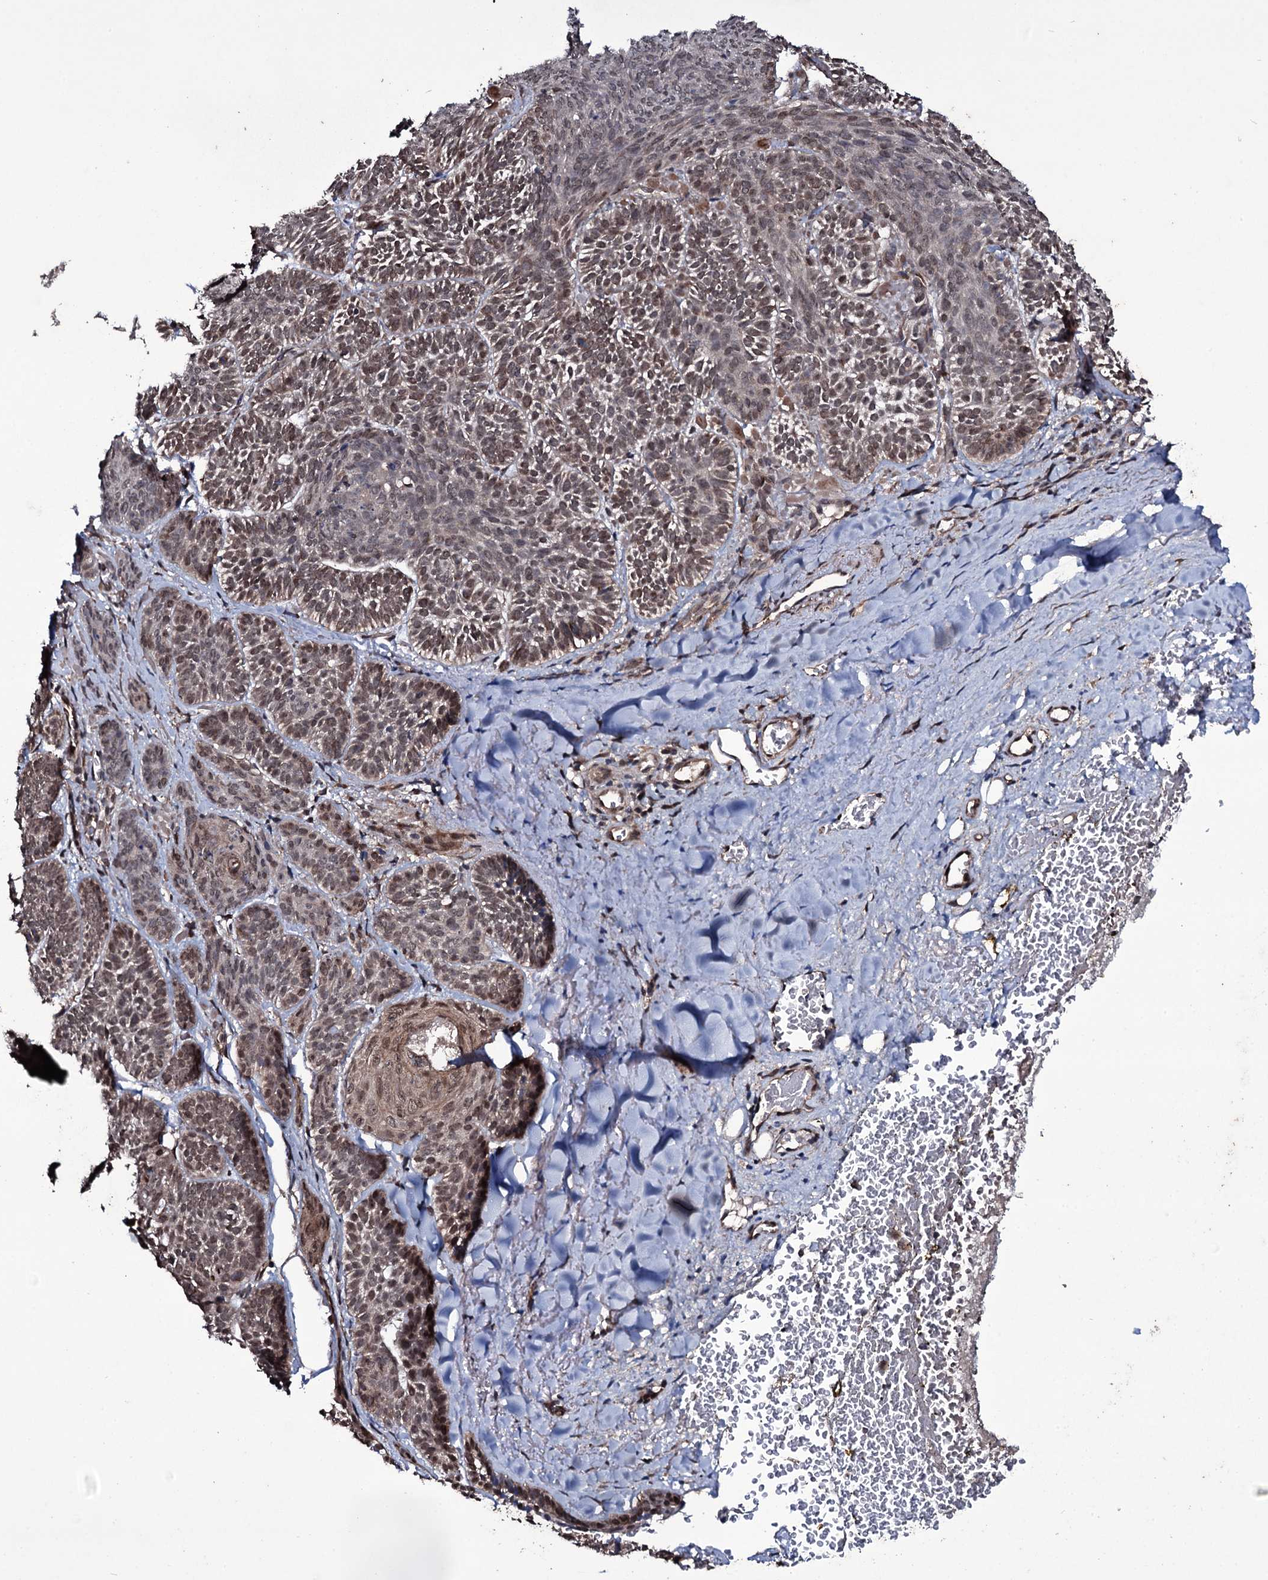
{"staining": {"intensity": "moderate", "quantity": ">75%", "location": "cytoplasmic/membranous,nuclear"}, "tissue": "skin cancer", "cell_type": "Tumor cells", "image_type": "cancer", "snomed": [{"axis": "morphology", "description": "Basal cell carcinoma"}, {"axis": "topography", "description": "Skin"}], "caption": "Skin basal cell carcinoma stained with a protein marker displays moderate staining in tumor cells.", "gene": "MRPS31", "patient": {"sex": "male", "age": 85}}